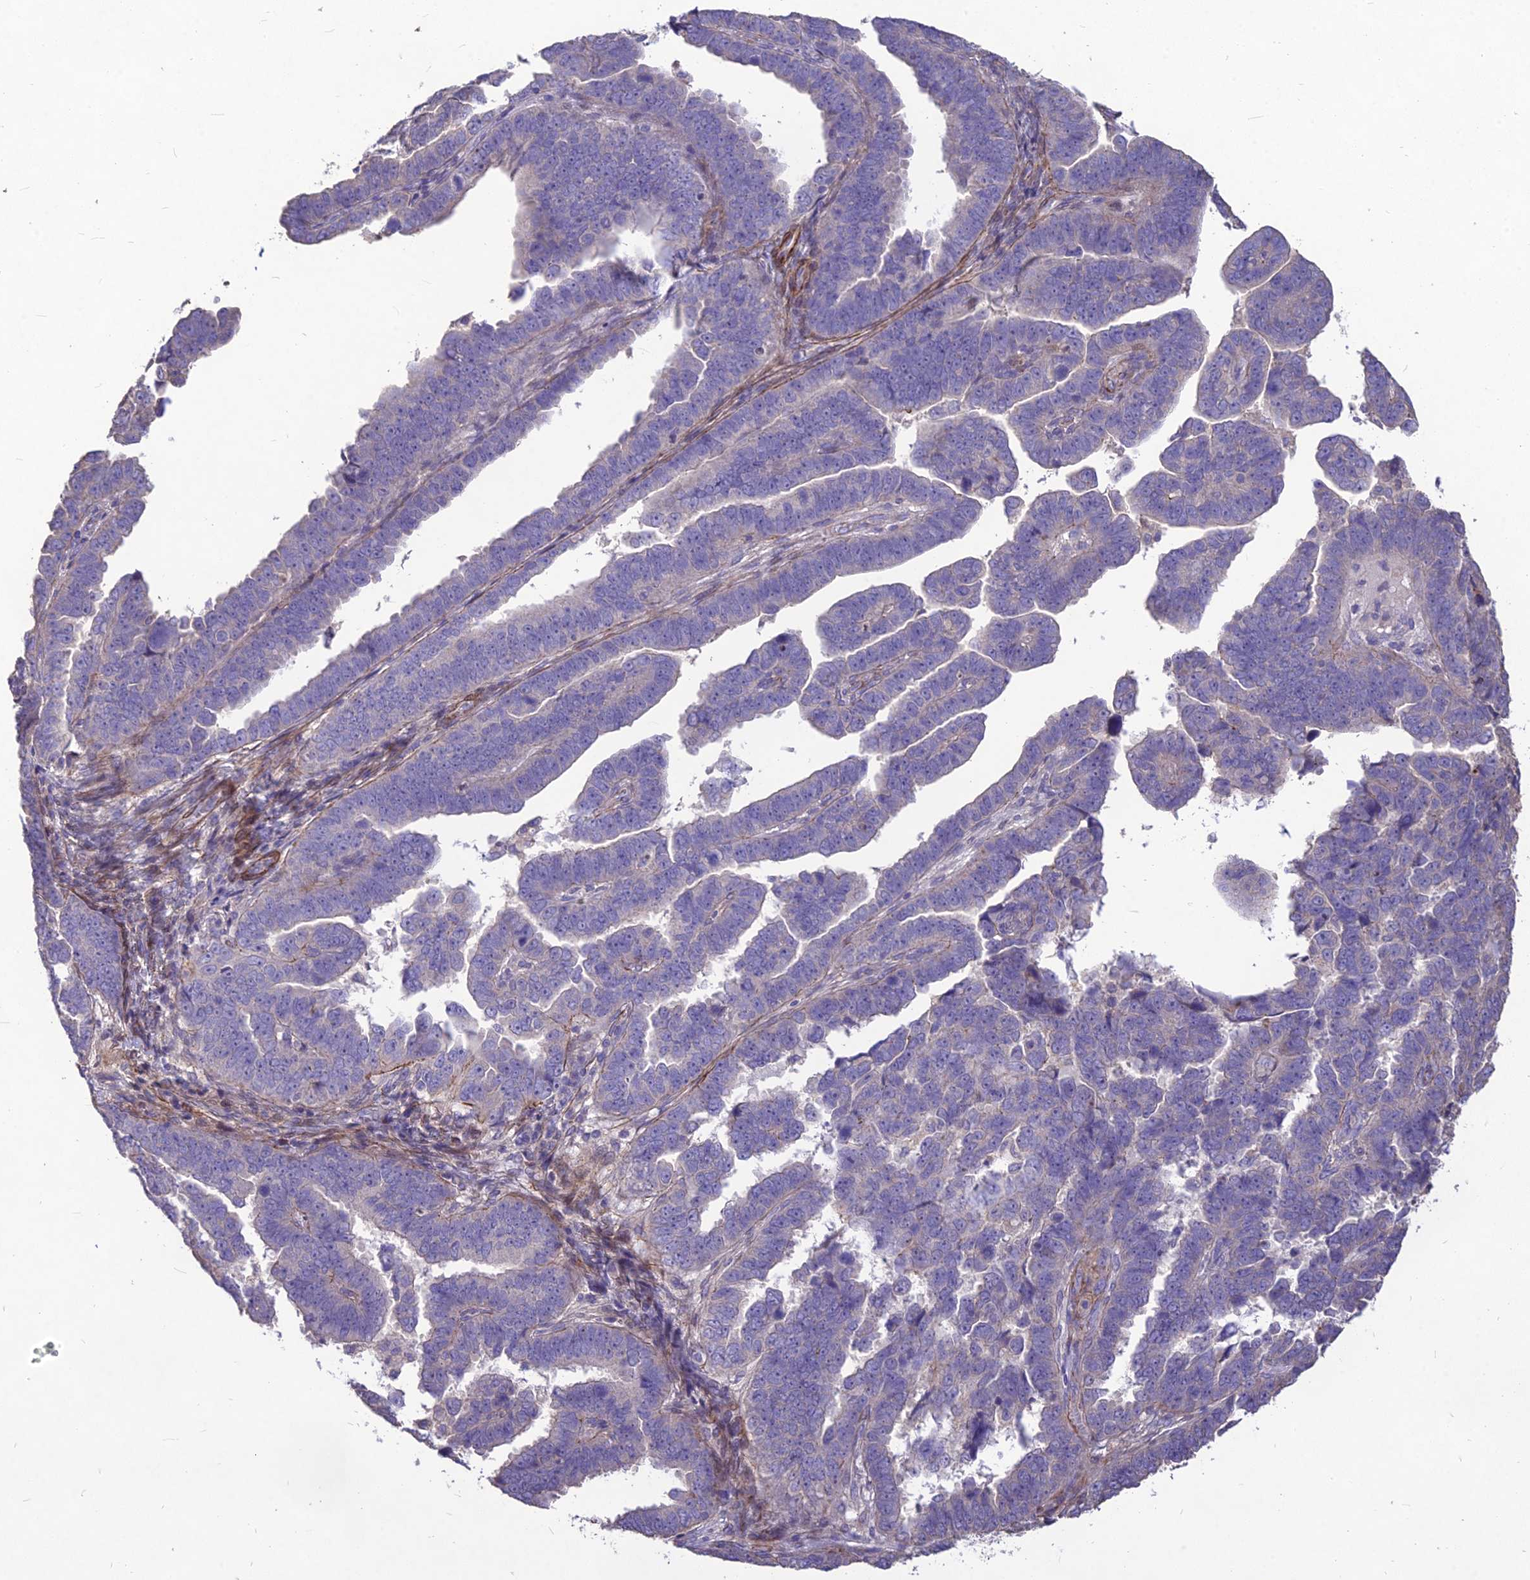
{"staining": {"intensity": "negative", "quantity": "none", "location": "none"}, "tissue": "endometrial cancer", "cell_type": "Tumor cells", "image_type": "cancer", "snomed": [{"axis": "morphology", "description": "Adenocarcinoma, NOS"}, {"axis": "topography", "description": "Endometrium"}], "caption": "Immunohistochemistry of endometrial cancer (adenocarcinoma) reveals no positivity in tumor cells.", "gene": "CLUH", "patient": {"sex": "female", "age": 75}}